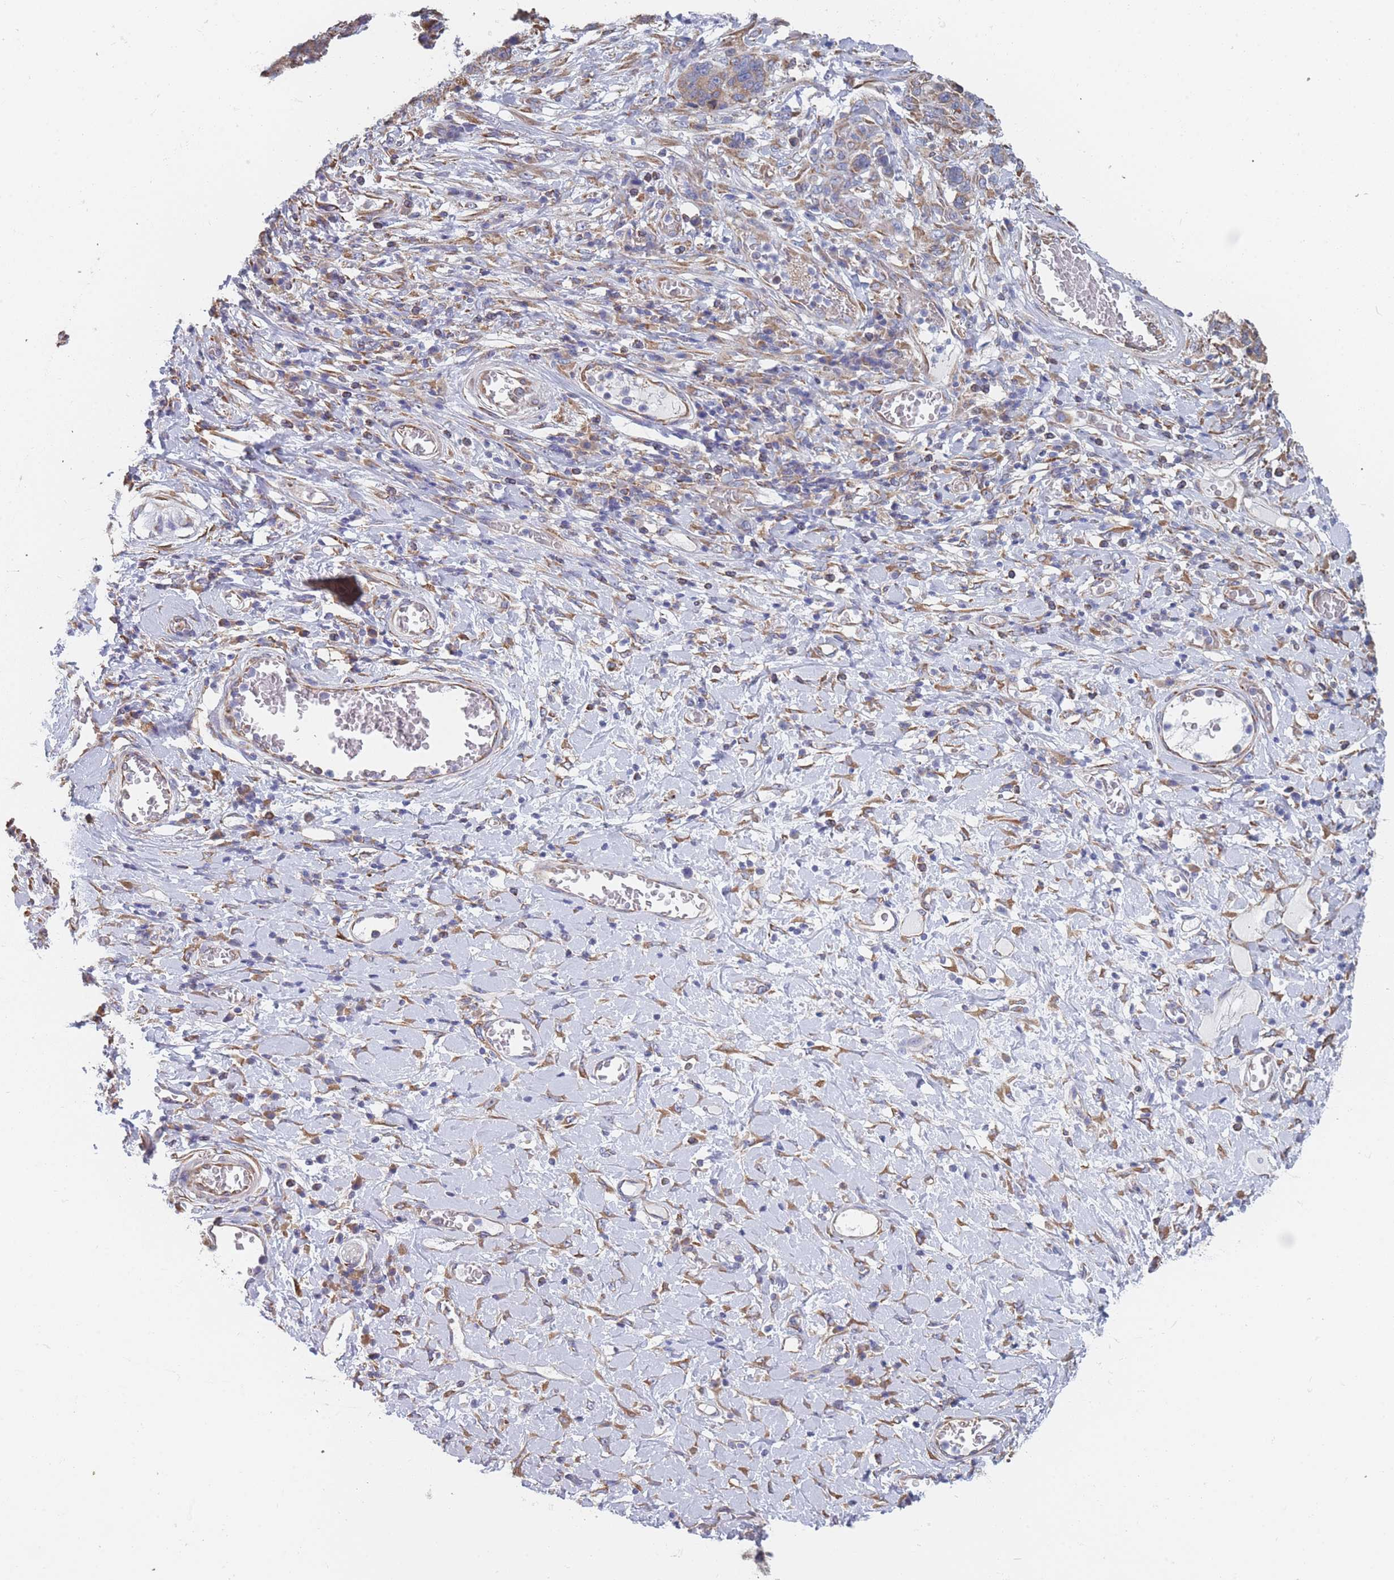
{"staining": {"intensity": "moderate", "quantity": "25%-75%", "location": "cytoplasmic/membranous"}, "tissue": "stomach cancer", "cell_type": "Tumor cells", "image_type": "cancer", "snomed": [{"axis": "morphology", "description": "Normal tissue, NOS"}, {"axis": "morphology", "description": "Adenocarcinoma, NOS"}, {"axis": "topography", "description": "Stomach"}], "caption": "A brown stain highlights moderate cytoplasmic/membranous staining of a protein in adenocarcinoma (stomach) tumor cells. Using DAB (3,3'-diaminobenzidine) (brown) and hematoxylin (blue) stains, captured at high magnification using brightfield microscopy.", "gene": "OR7C2", "patient": {"sex": "female", "age": 64}}